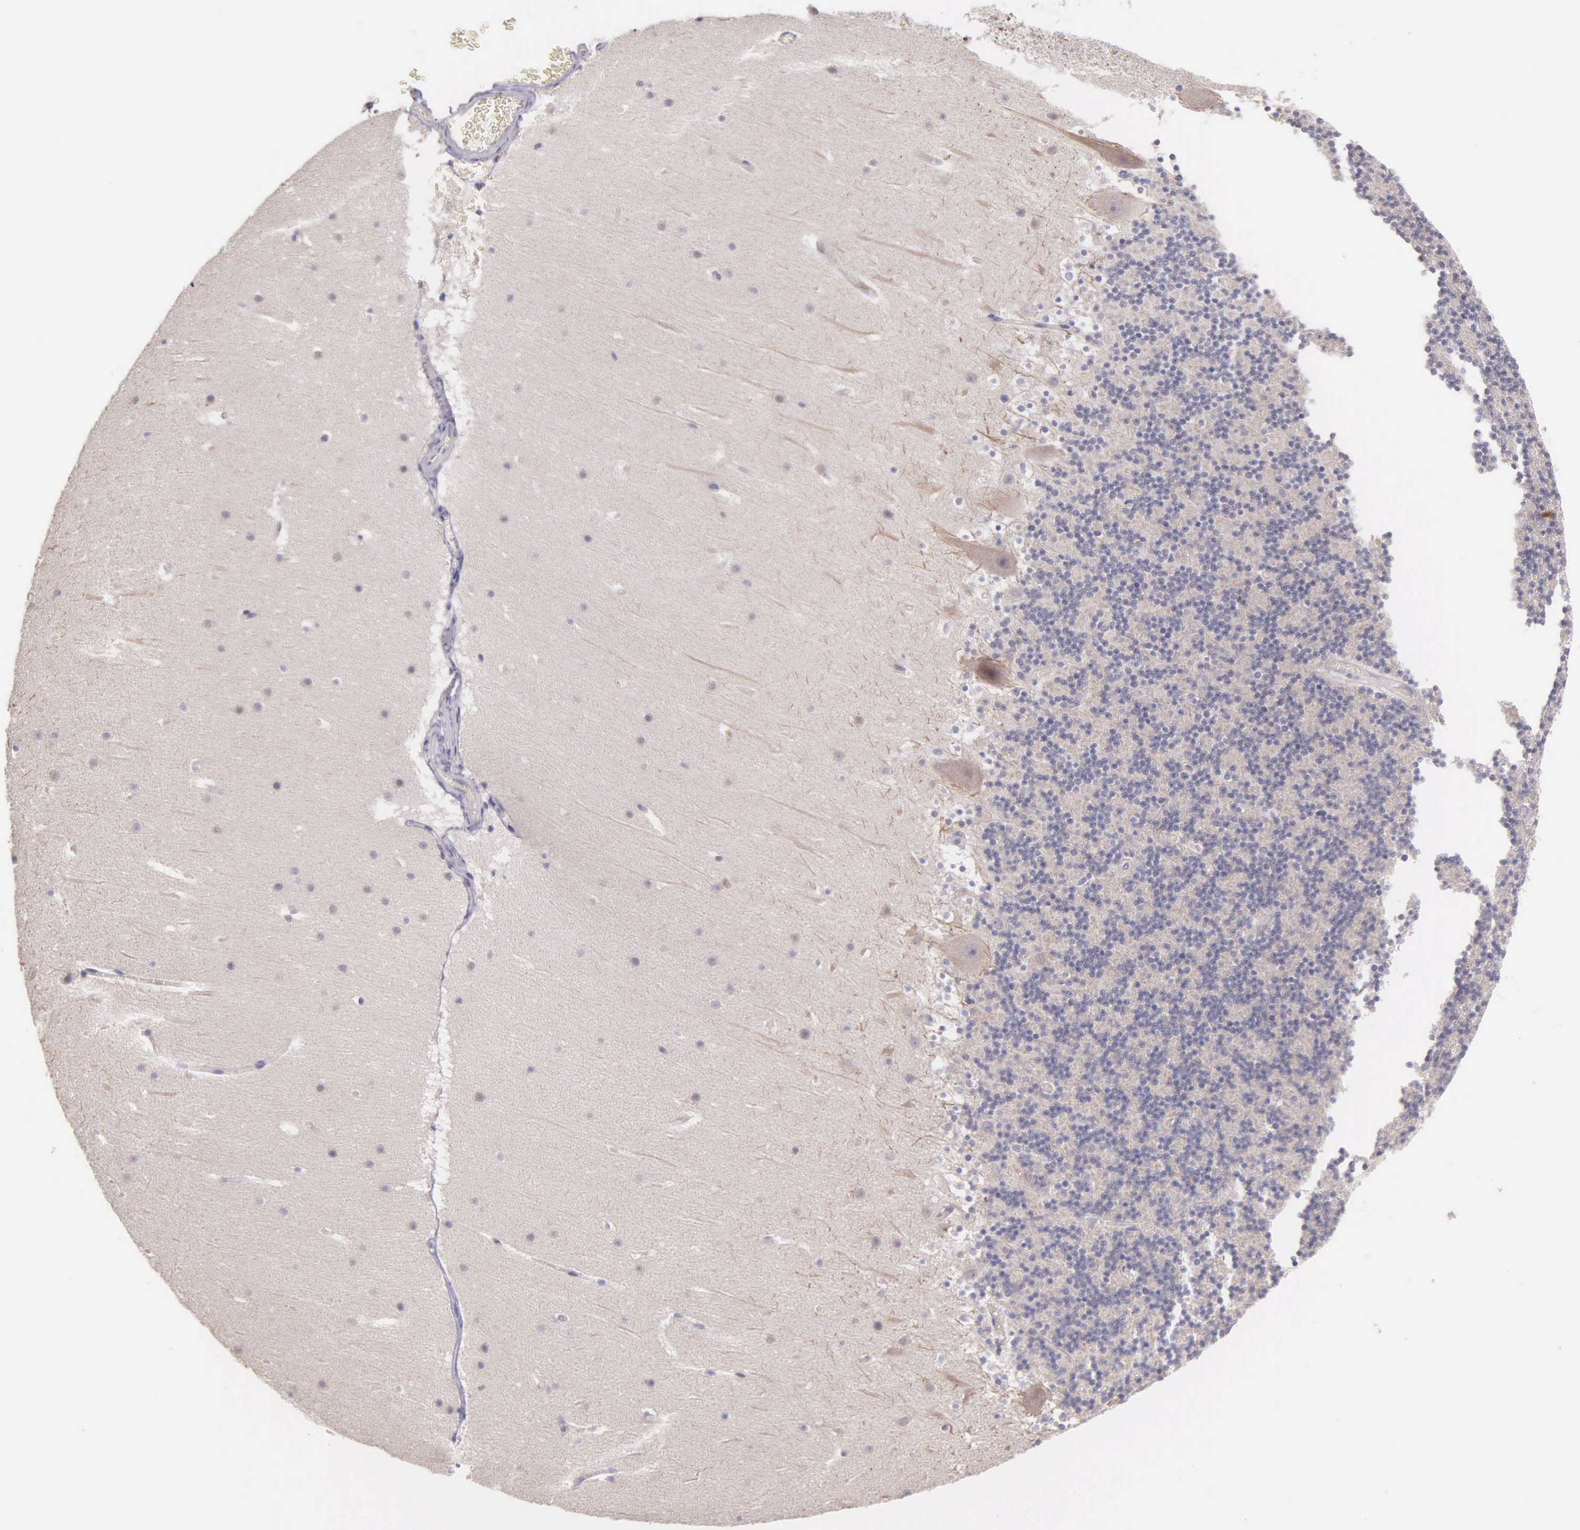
{"staining": {"intensity": "negative", "quantity": "none", "location": "none"}, "tissue": "cerebellum", "cell_type": "Cells in granular layer", "image_type": "normal", "snomed": [{"axis": "morphology", "description": "Normal tissue, NOS"}, {"axis": "topography", "description": "Cerebellum"}], "caption": "Histopathology image shows no significant protein positivity in cells in granular layer of normal cerebellum.", "gene": "MCM5", "patient": {"sex": "male", "age": 45}}